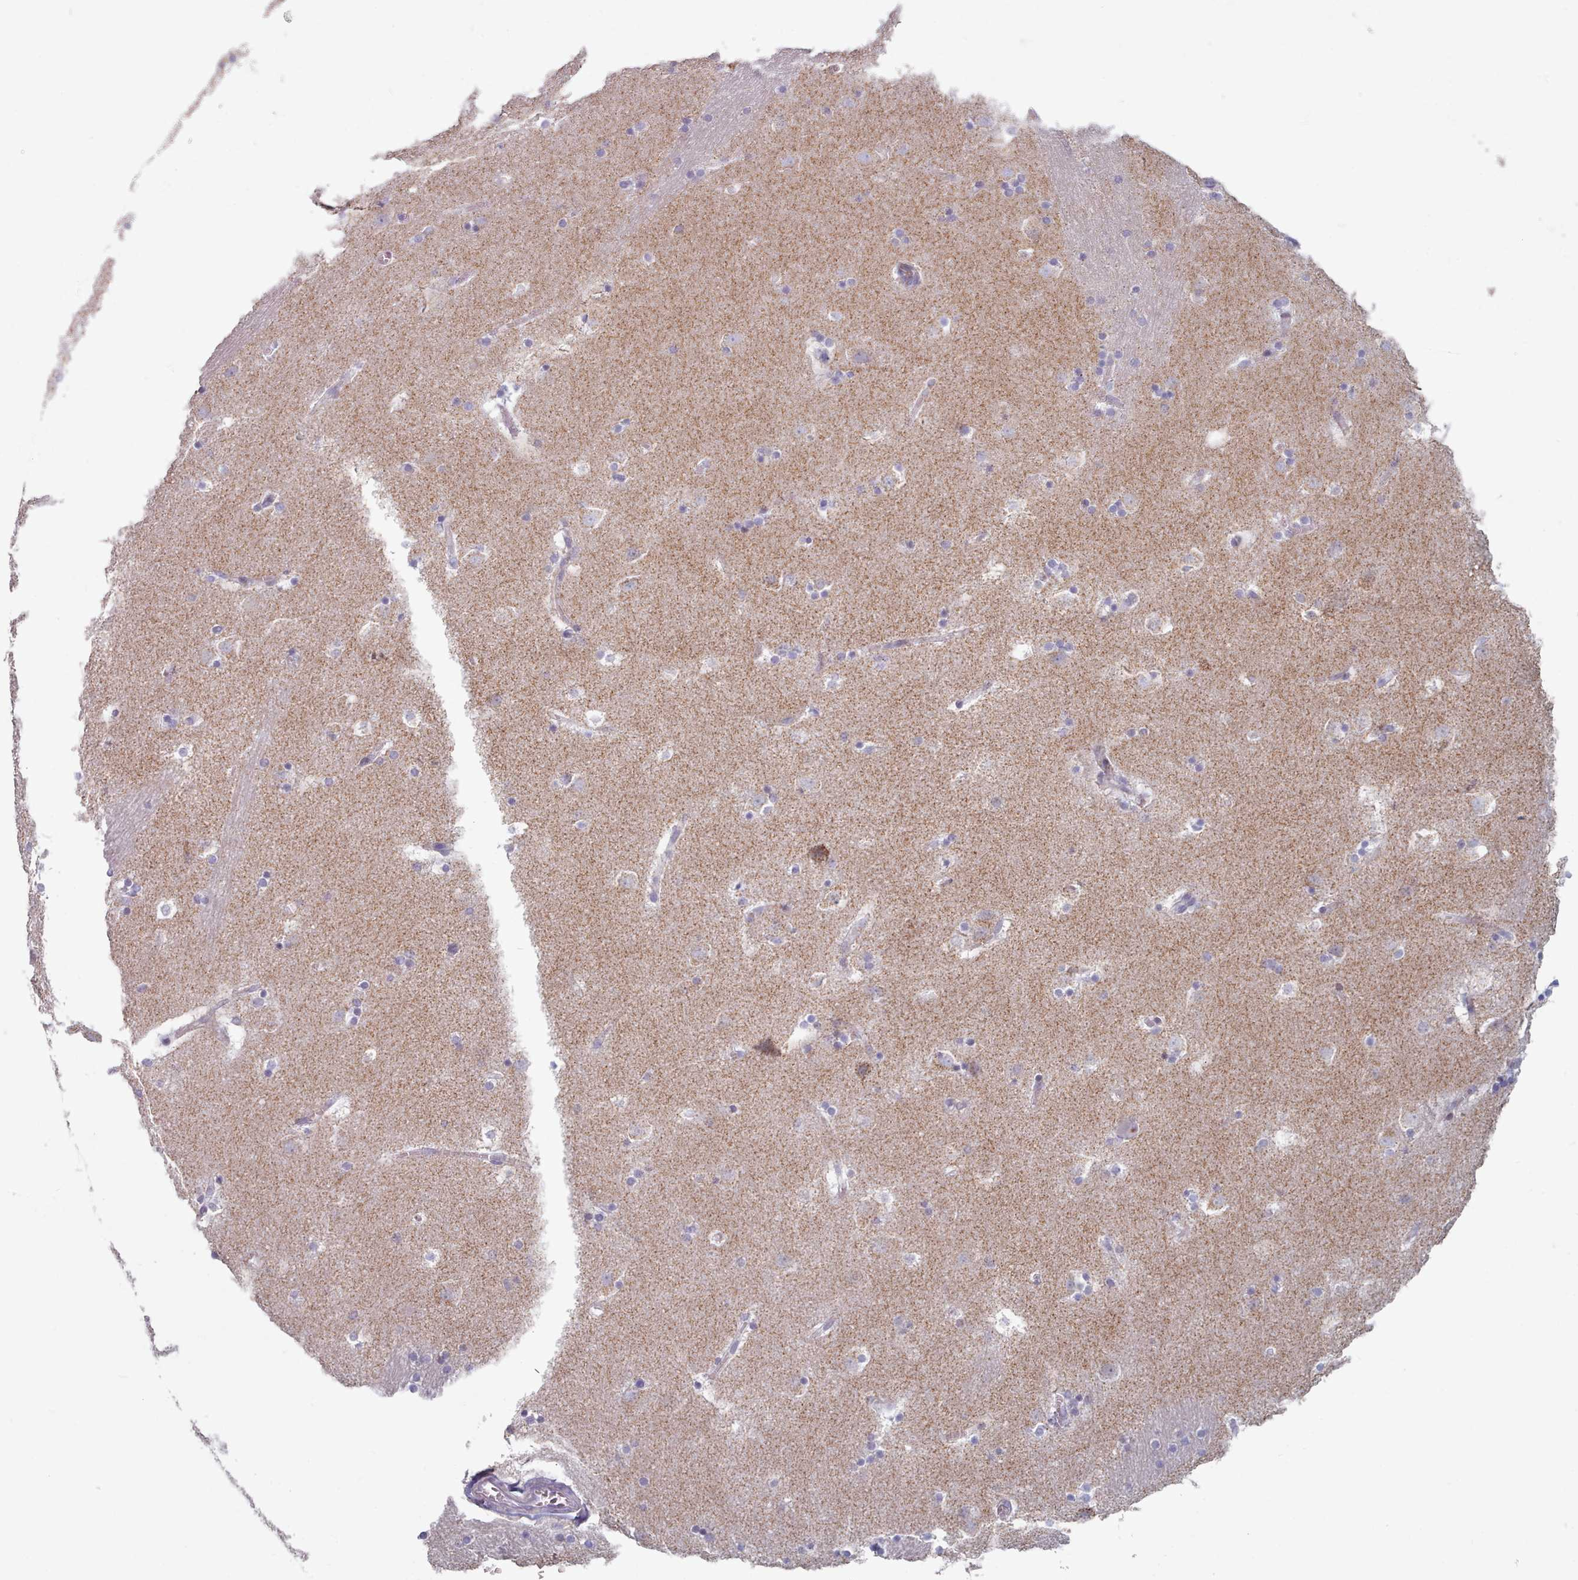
{"staining": {"intensity": "weak", "quantity": "<25%", "location": "cytoplasmic/membranous"}, "tissue": "caudate", "cell_type": "Glial cells", "image_type": "normal", "snomed": [{"axis": "morphology", "description": "Normal tissue, NOS"}, {"axis": "topography", "description": "Lateral ventricle wall"}], "caption": "High power microscopy histopathology image of an IHC photomicrograph of benign caudate, revealing no significant staining in glial cells.", "gene": "FAM170B", "patient": {"sex": "male", "age": 45}}